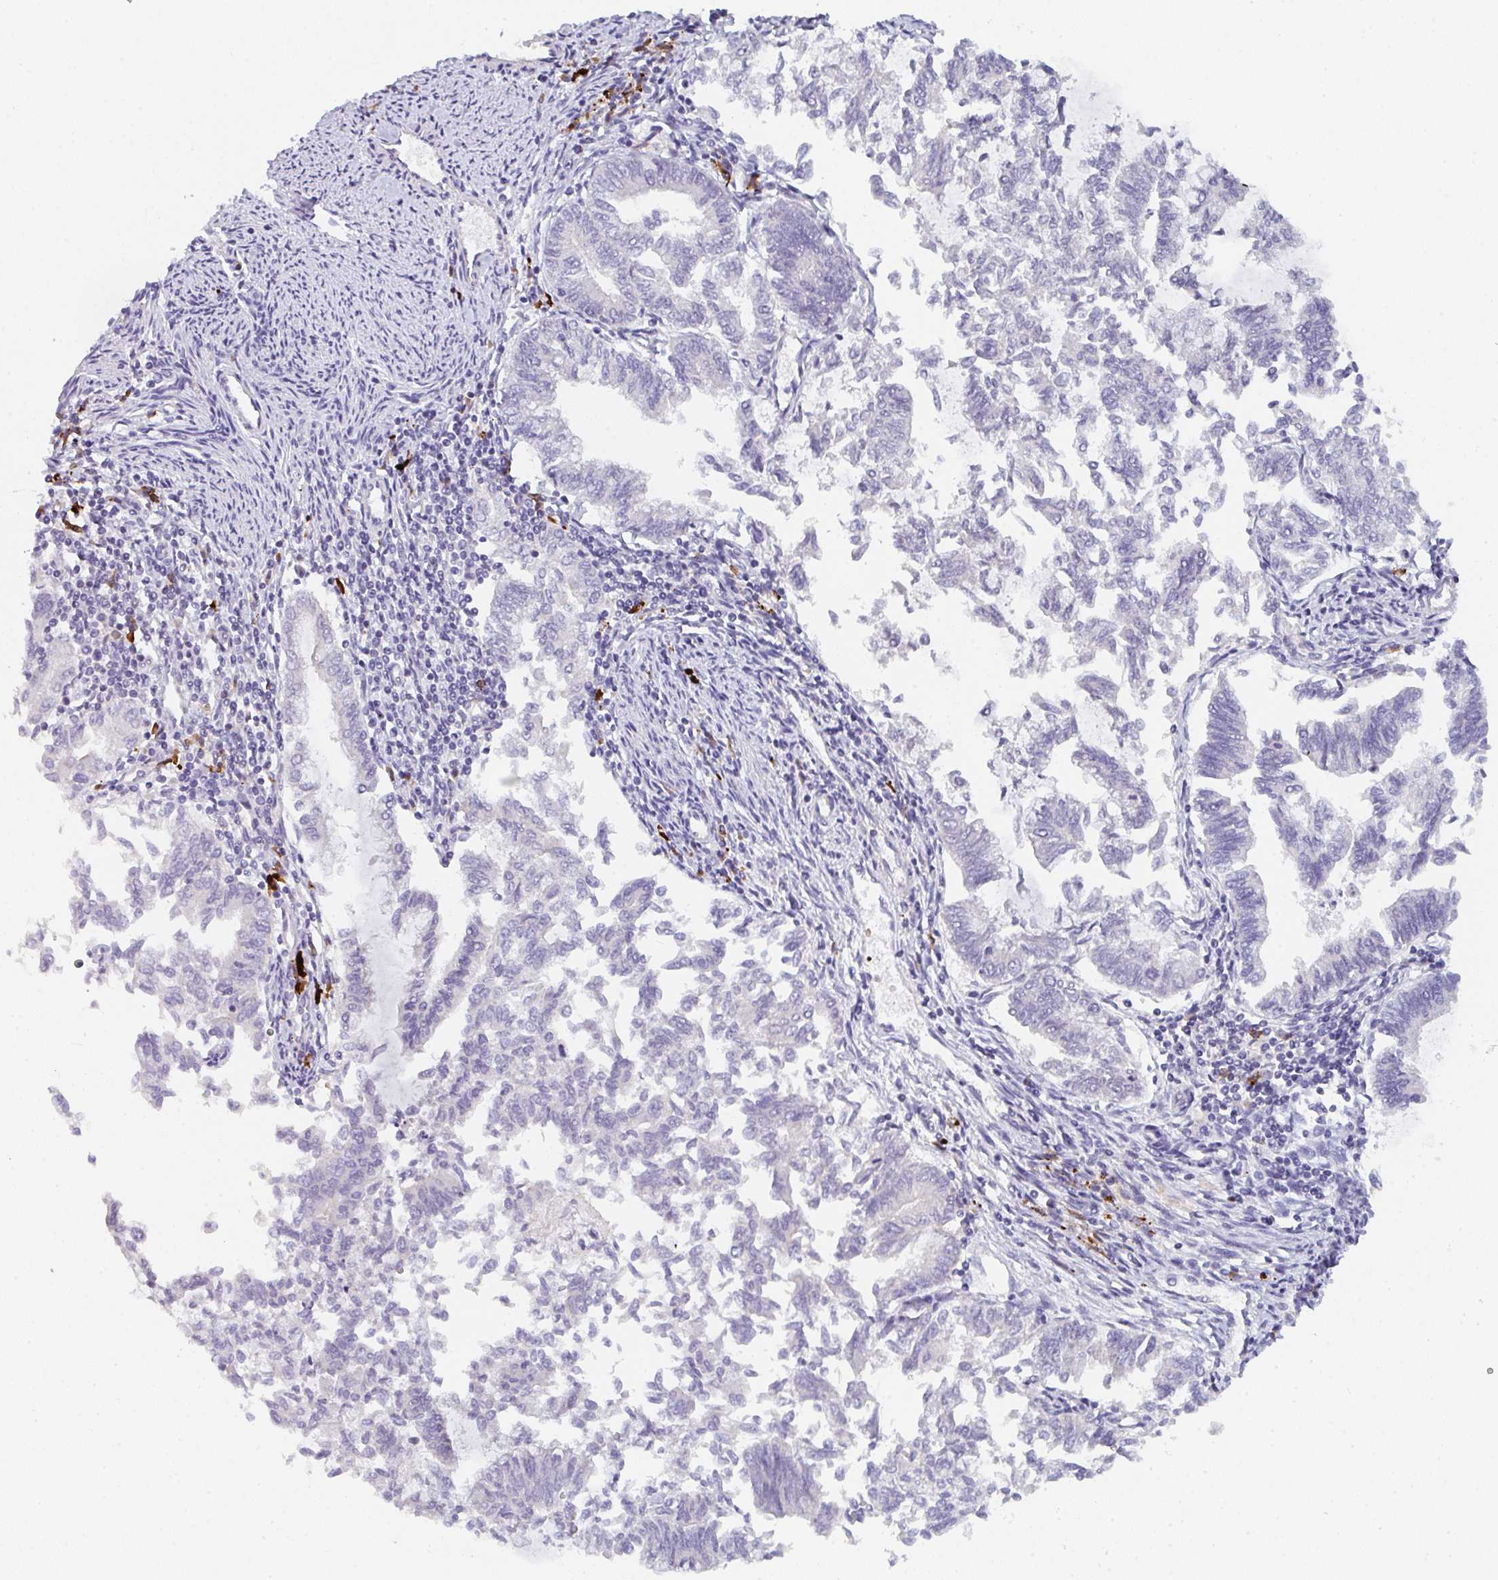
{"staining": {"intensity": "negative", "quantity": "none", "location": "none"}, "tissue": "endometrial cancer", "cell_type": "Tumor cells", "image_type": "cancer", "snomed": [{"axis": "morphology", "description": "Adenocarcinoma, NOS"}, {"axis": "topography", "description": "Endometrium"}], "caption": "The micrograph shows no significant positivity in tumor cells of endometrial adenocarcinoma.", "gene": "CACNA1S", "patient": {"sex": "female", "age": 79}}